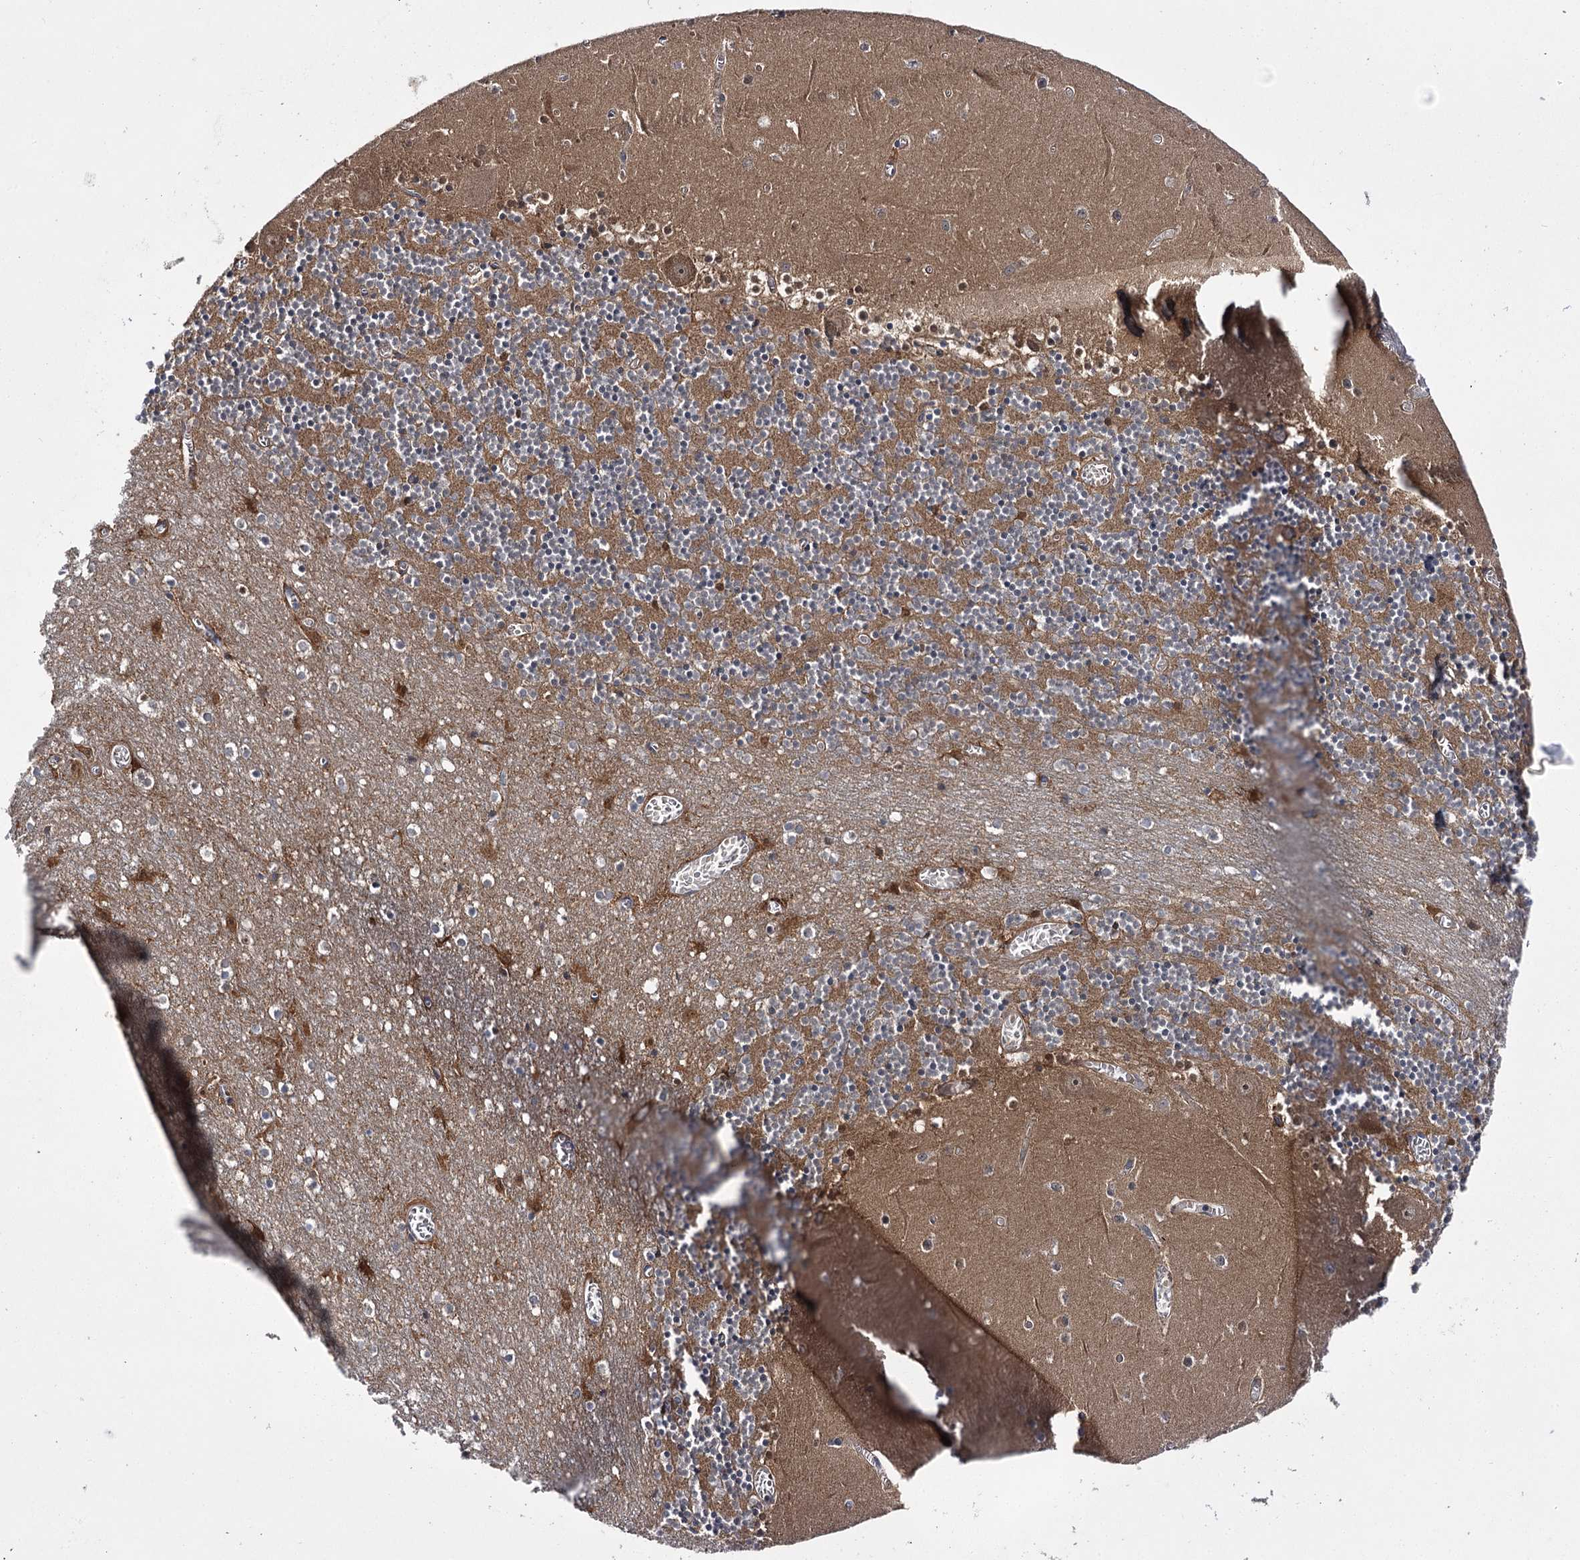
{"staining": {"intensity": "moderate", "quantity": "25%-75%", "location": "cytoplasmic/membranous"}, "tissue": "cerebellum", "cell_type": "Cells in granular layer", "image_type": "normal", "snomed": [{"axis": "morphology", "description": "Normal tissue, NOS"}, {"axis": "topography", "description": "Cerebellum"}], "caption": "Approximately 25%-75% of cells in granular layer in benign cerebellum display moderate cytoplasmic/membranous protein positivity as visualized by brown immunohistochemical staining.", "gene": "BCR", "patient": {"sex": "female", "age": 28}}